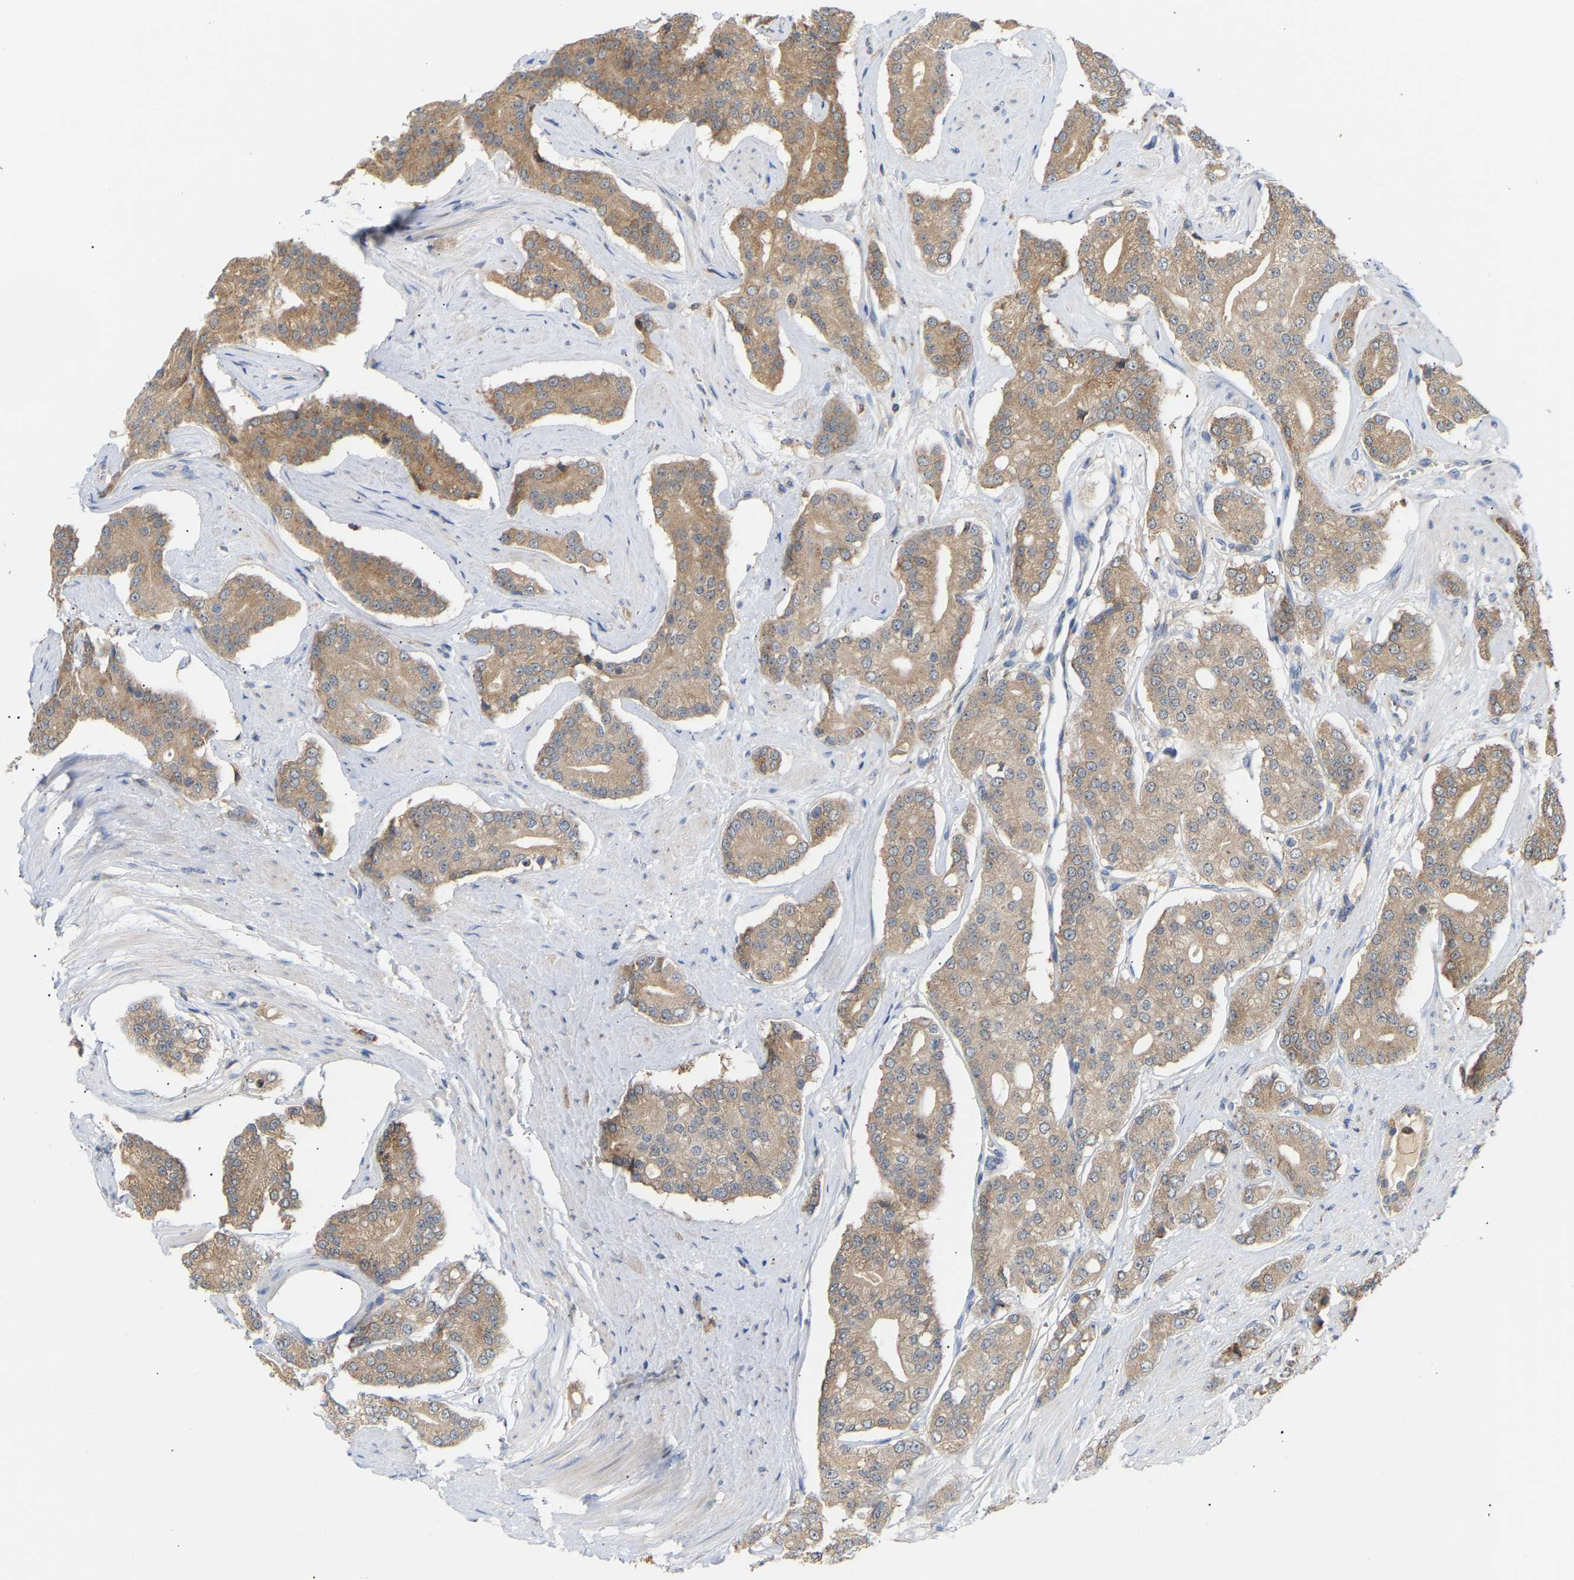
{"staining": {"intensity": "weak", "quantity": ">75%", "location": "cytoplasmic/membranous"}, "tissue": "prostate cancer", "cell_type": "Tumor cells", "image_type": "cancer", "snomed": [{"axis": "morphology", "description": "Adenocarcinoma, High grade"}, {"axis": "topography", "description": "Prostate"}], "caption": "Human prostate high-grade adenocarcinoma stained for a protein (brown) displays weak cytoplasmic/membranous positive expression in about >75% of tumor cells.", "gene": "TPMT", "patient": {"sex": "male", "age": 71}}